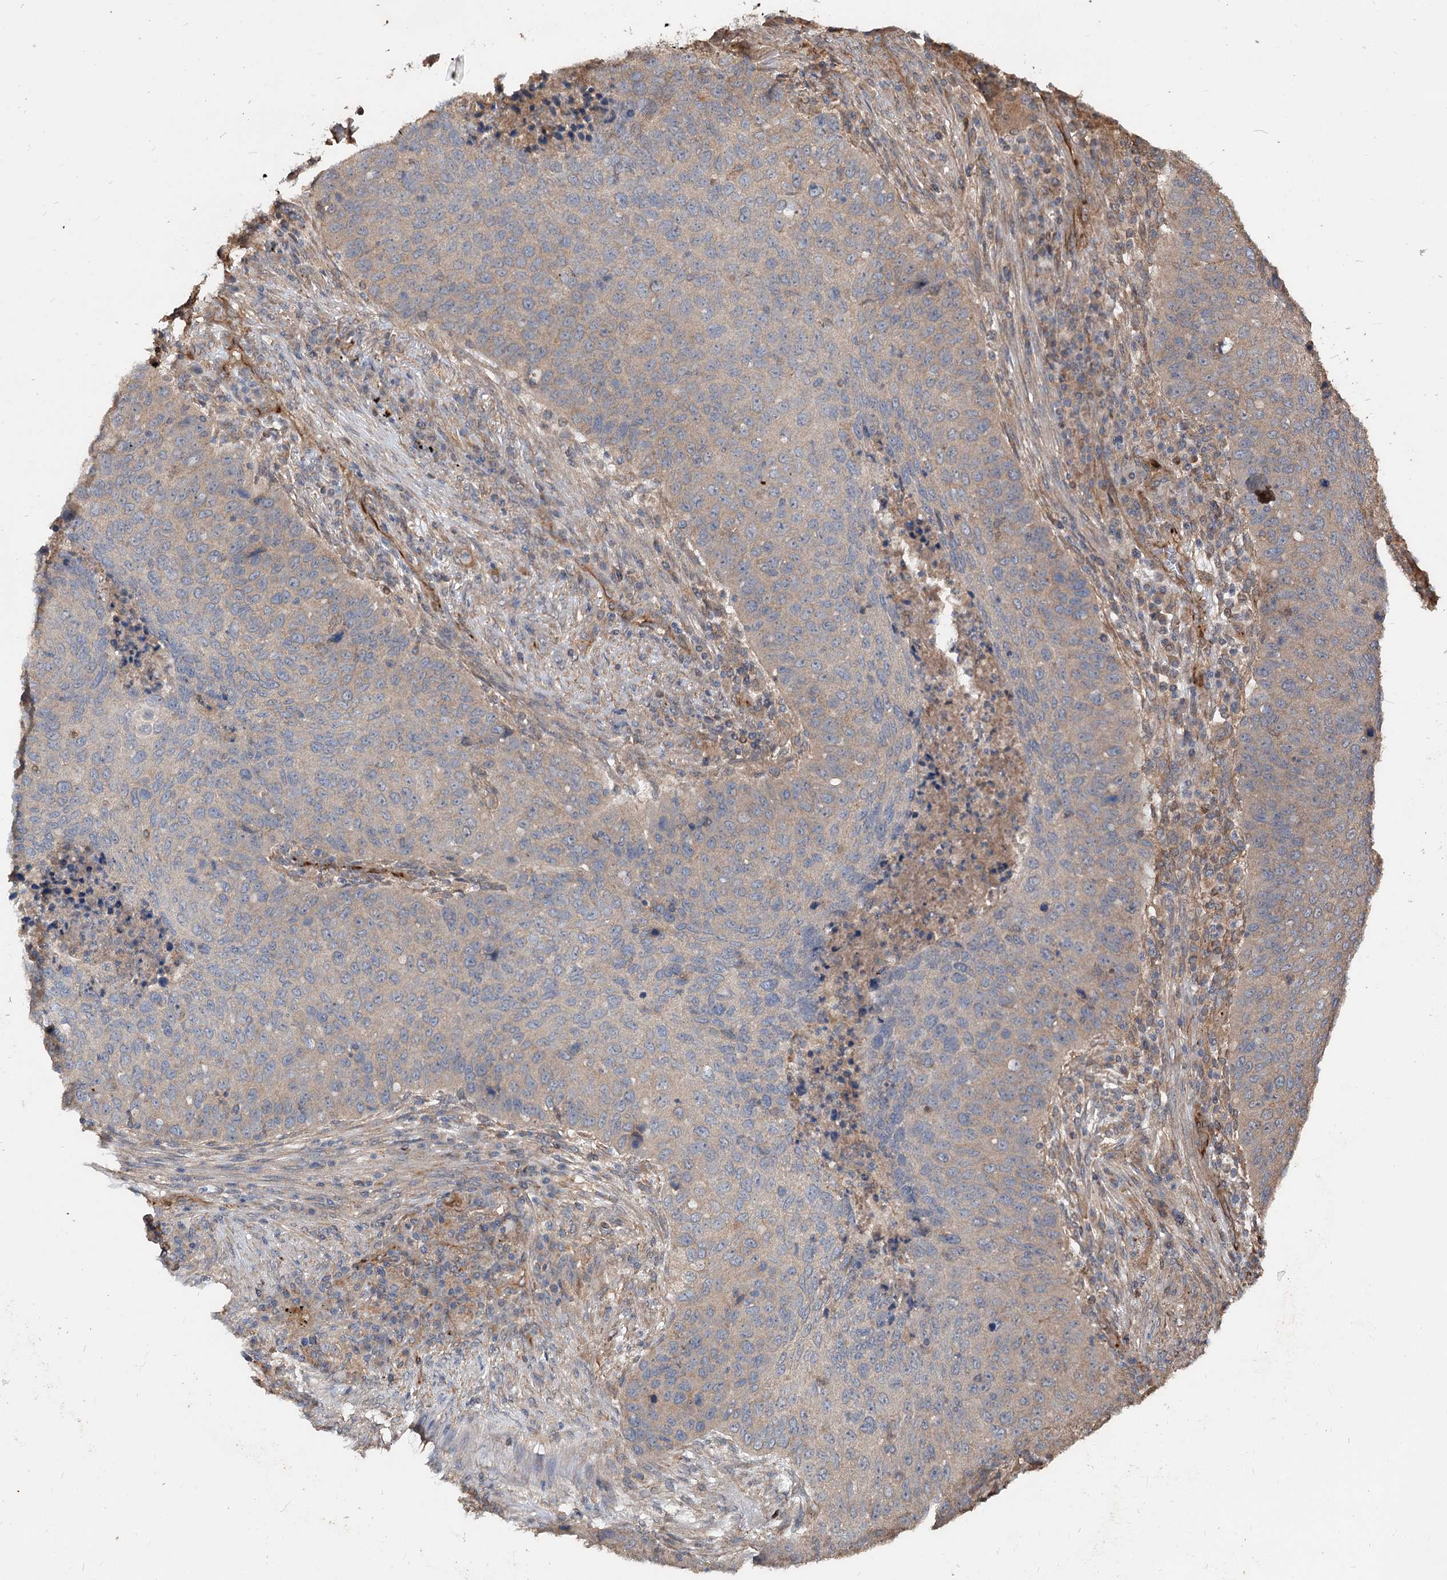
{"staining": {"intensity": "negative", "quantity": "none", "location": "none"}, "tissue": "lung cancer", "cell_type": "Tumor cells", "image_type": "cancer", "snomed": [{"axis": "morphology", "description": "Squamous cell carcinoma, NOS"}, {"axis": "topography", "description": "Lung"}], "caption": "The micrograph displays no significant positivity in tumor cells of lung cancer.", "gene": "SPART", "patient": {"sex": "female", "age": 63}}